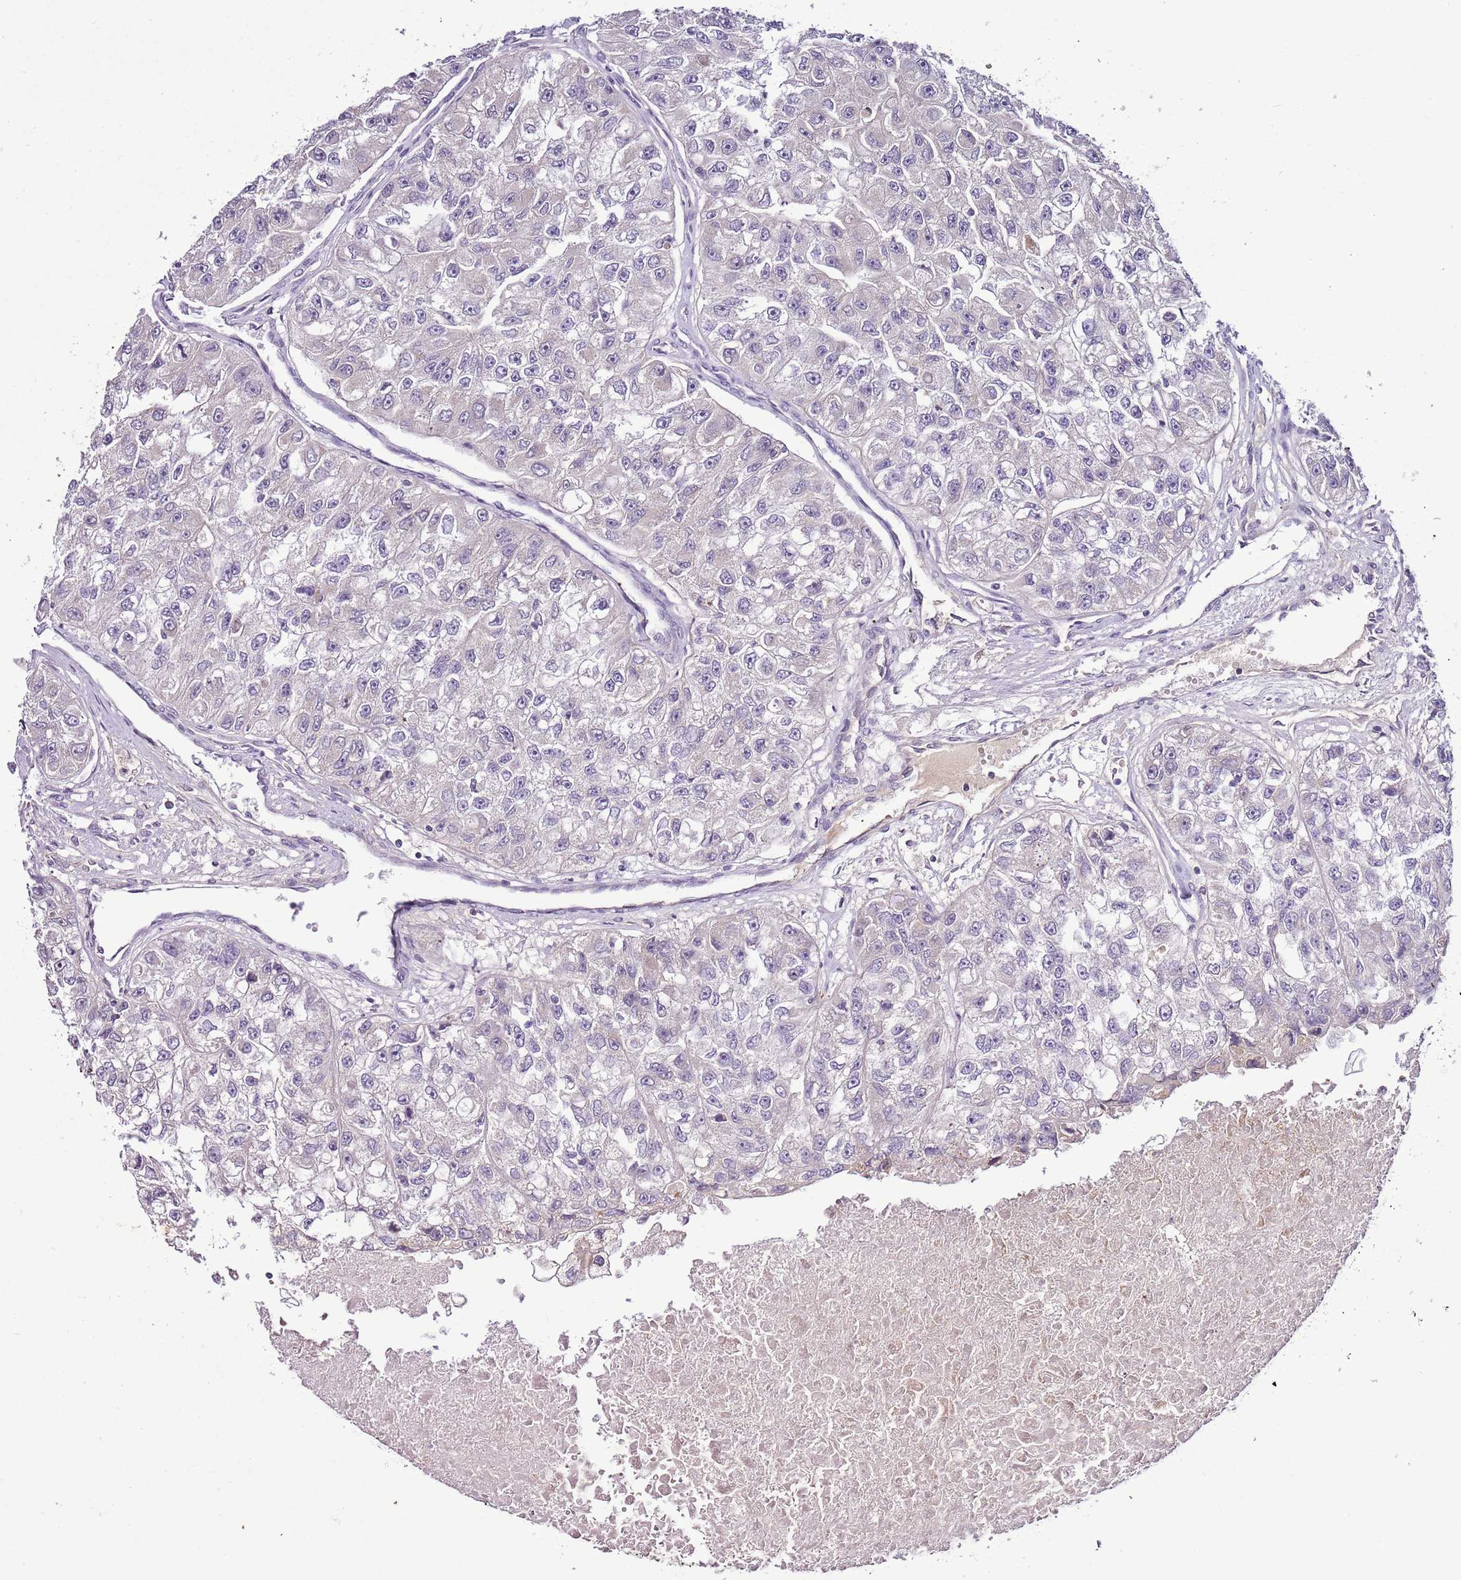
{"staining": {"intensity": "negative", "quantity": "none", "location": "none"}, "tissue": "renal cancer", "cell_type": "Tumor cells", "image_type": "cancer", "snomed": [{"axis": "morphology", "description": "Adenocarcinoma, NOS"}, {"axis": "topography", "description": "Kidney"}], "caption": "Micrograph shows no protein positivity in tumor cells of adenocarcinoma (renal) tissue.", "gene": "CMKLR1", "patient": {"sex": "male", "age": 63}}